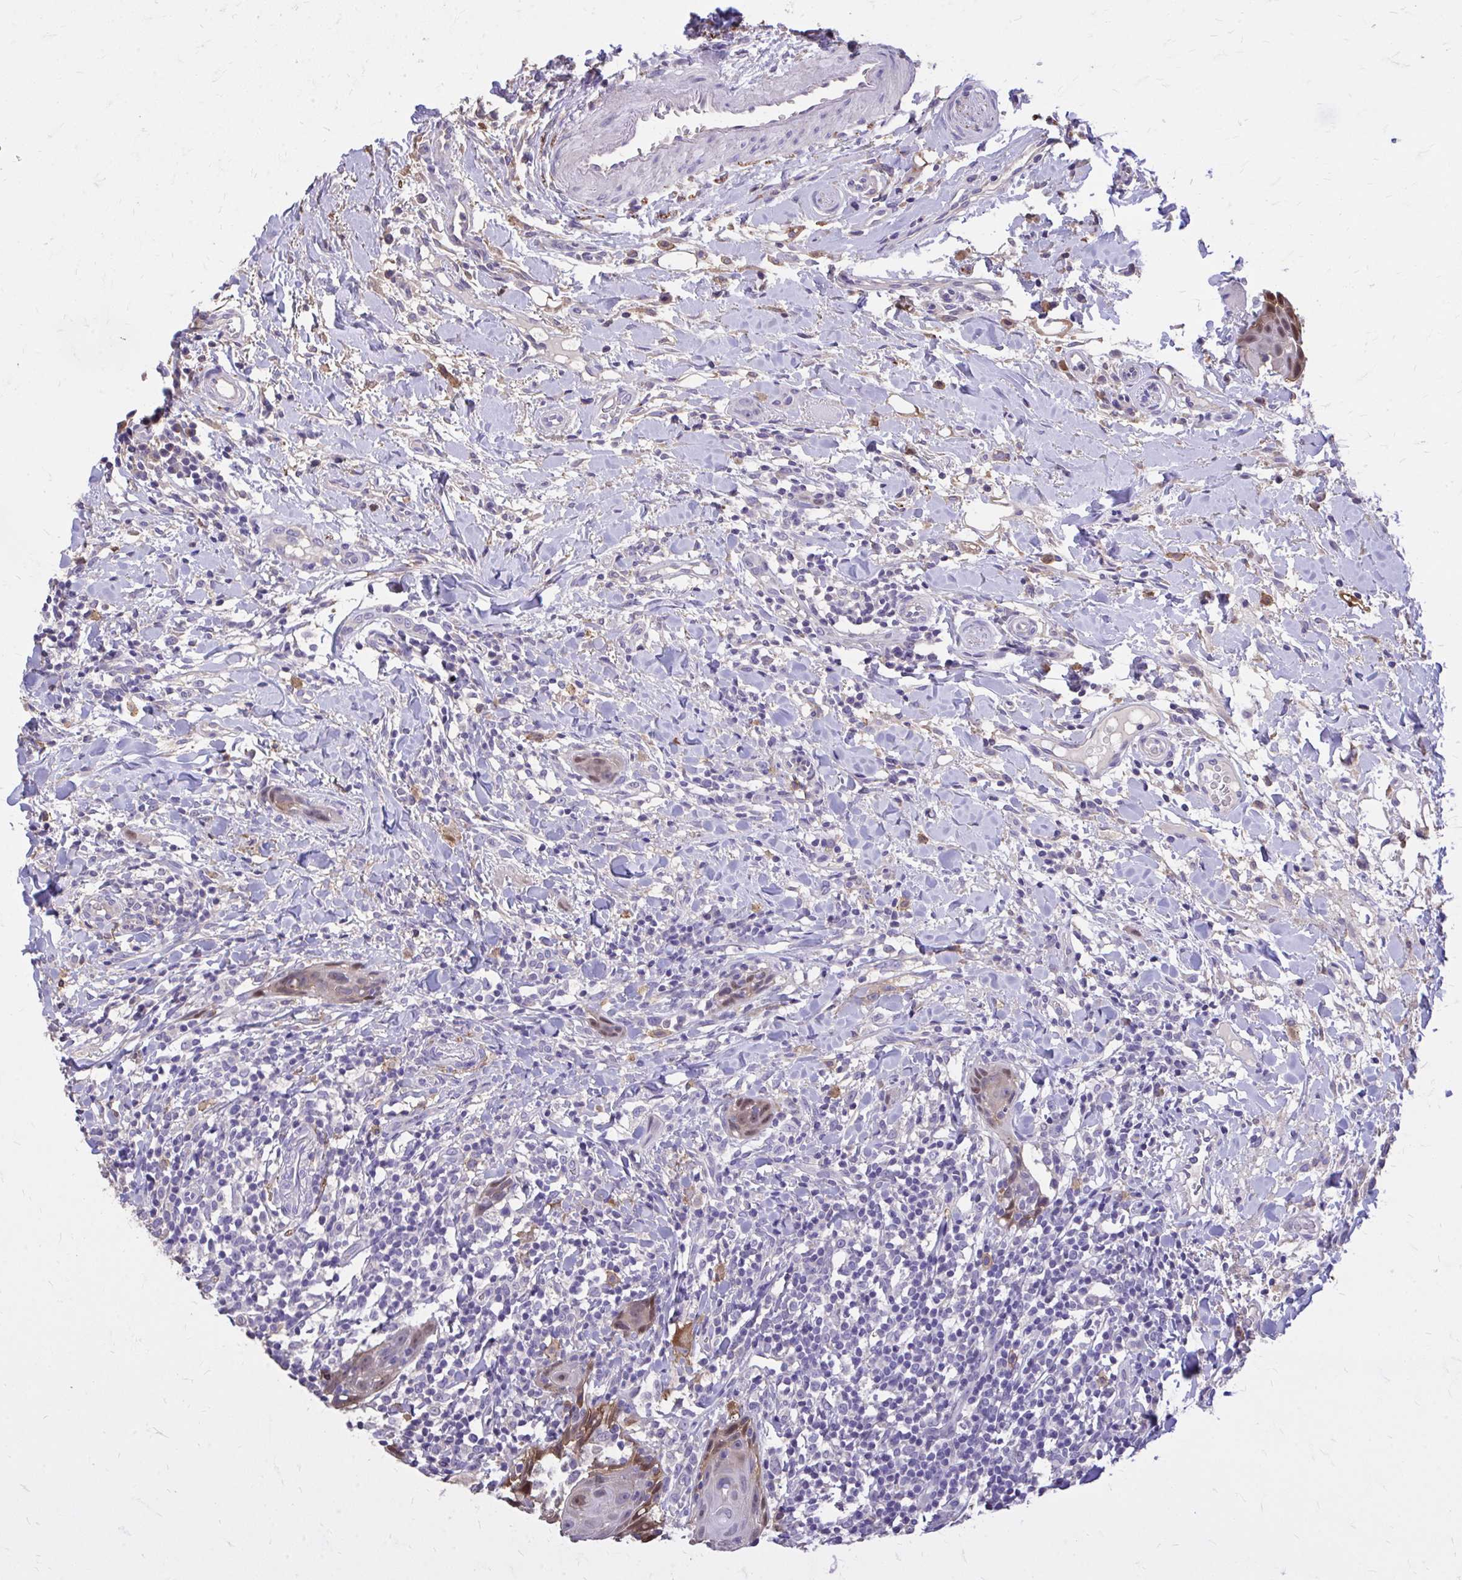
{"staining": {"intensity": "moderate", "quantity": "<25%", "location": "cytoplasmic/membranous"}, "tissue": "head and neck cancer", "cell_type": "Tumor cells", "image_type": "cancer", "snomed": [{"axis": "morphology", "description": "Squamous cell carcinoma, NOS"}, {"axis": "topography", "description": "Oral tissue"}, {"axis": "topography", "description": "Head-Neck"}], "caption": "Protein analysis of head and neck cancer tissue reveals moderate cytoplasmic/membranous positivity in approximately <25% of tumor cells. (IHC, brightfield microscopy, high magnification).", "gene": "EPB41L1", "patient": {"sex": "male", "age": 49}}